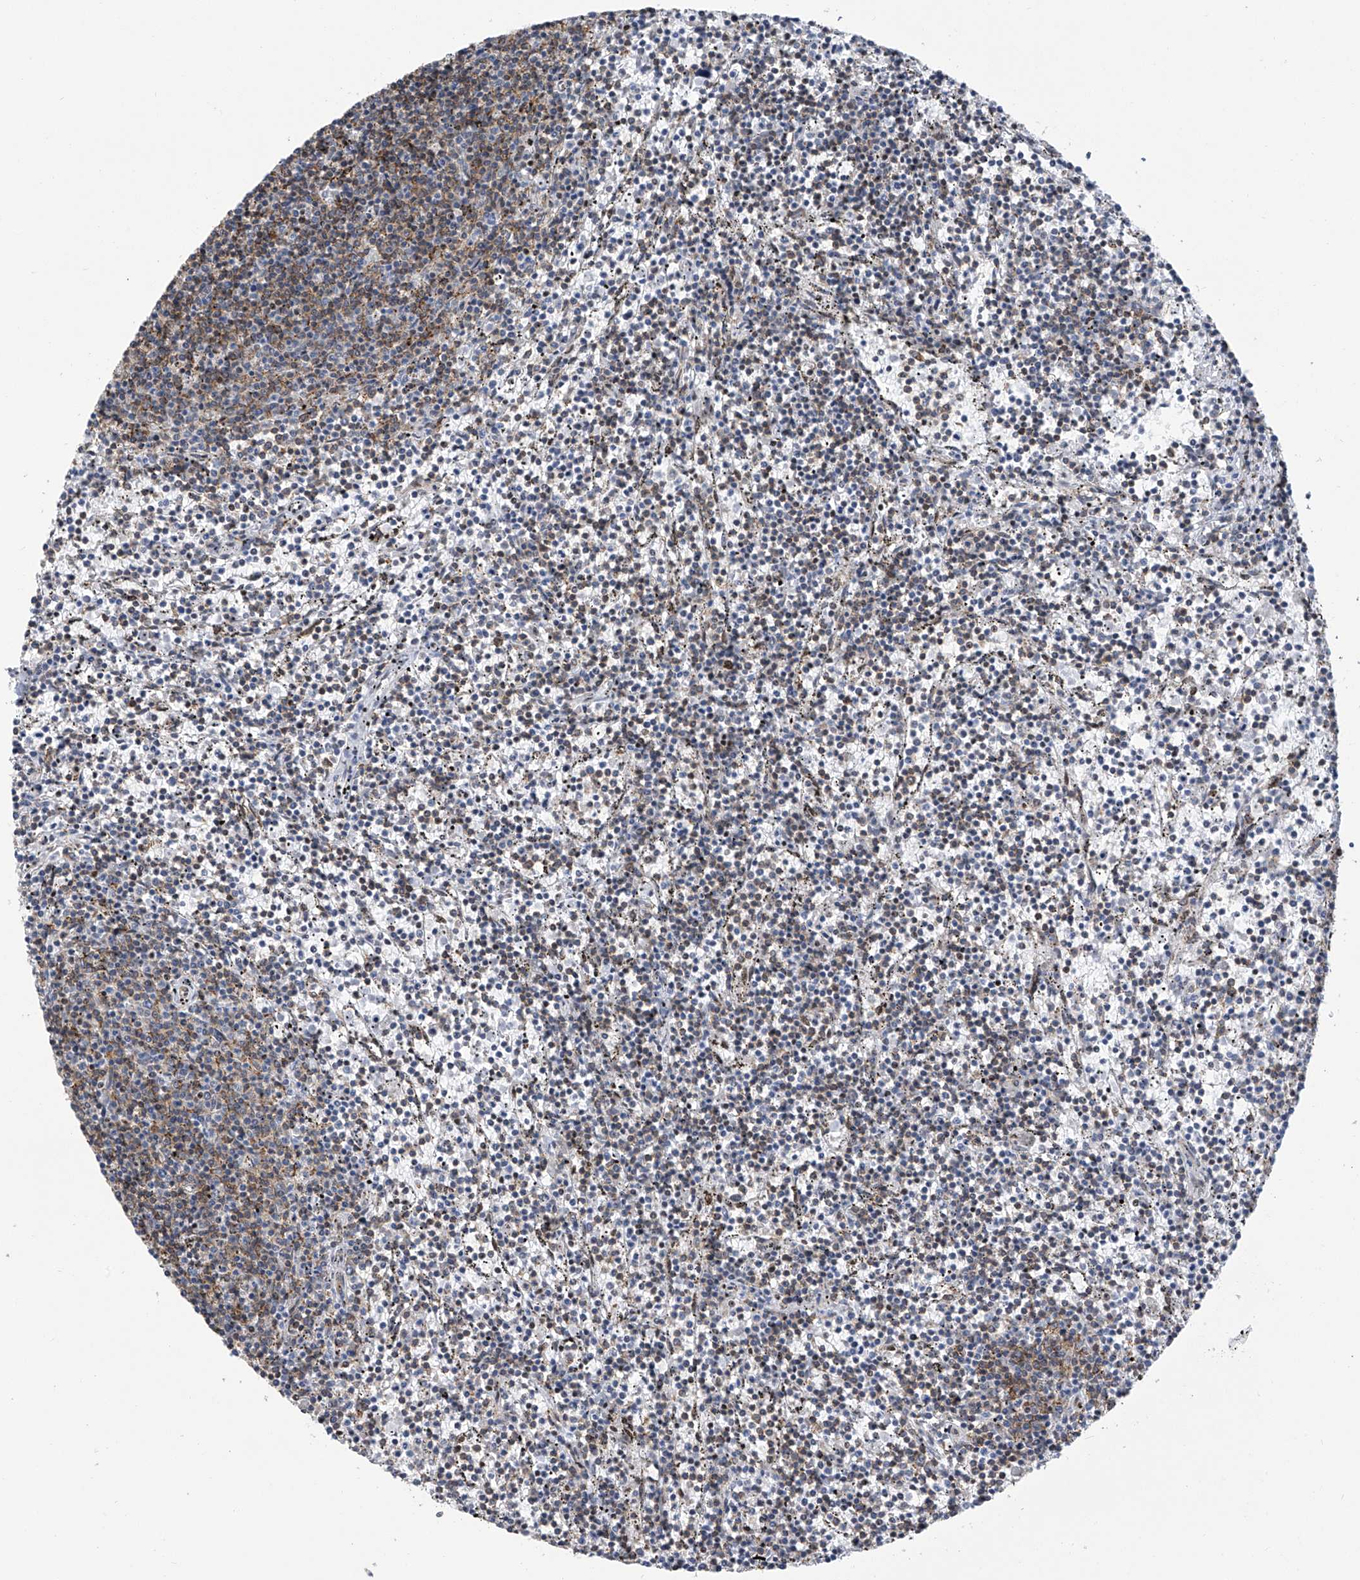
{"staining": {"intensity": "weak", "quantity": "<25%", "location": "cytoplasmic/membranous"}, "tissue": "lymphoma", "cell_type": "Tumor cells", "image_type": "cancer", "snomed": [{"axis": "morphology", "description": "Malignant lymphoma, non-Hodgkin's type, Low grade"}, {"axis": "topography", "description": "Spleen"}], "caption": "High power microscopy histopathology image of an IHC photomicrograph of low-grade malignant lymphoma, non-Hodgkin's type, revealing no significant expression in tumor cells.", "gene": "APLF", "patient": {"sex": "female", "age": 50}}